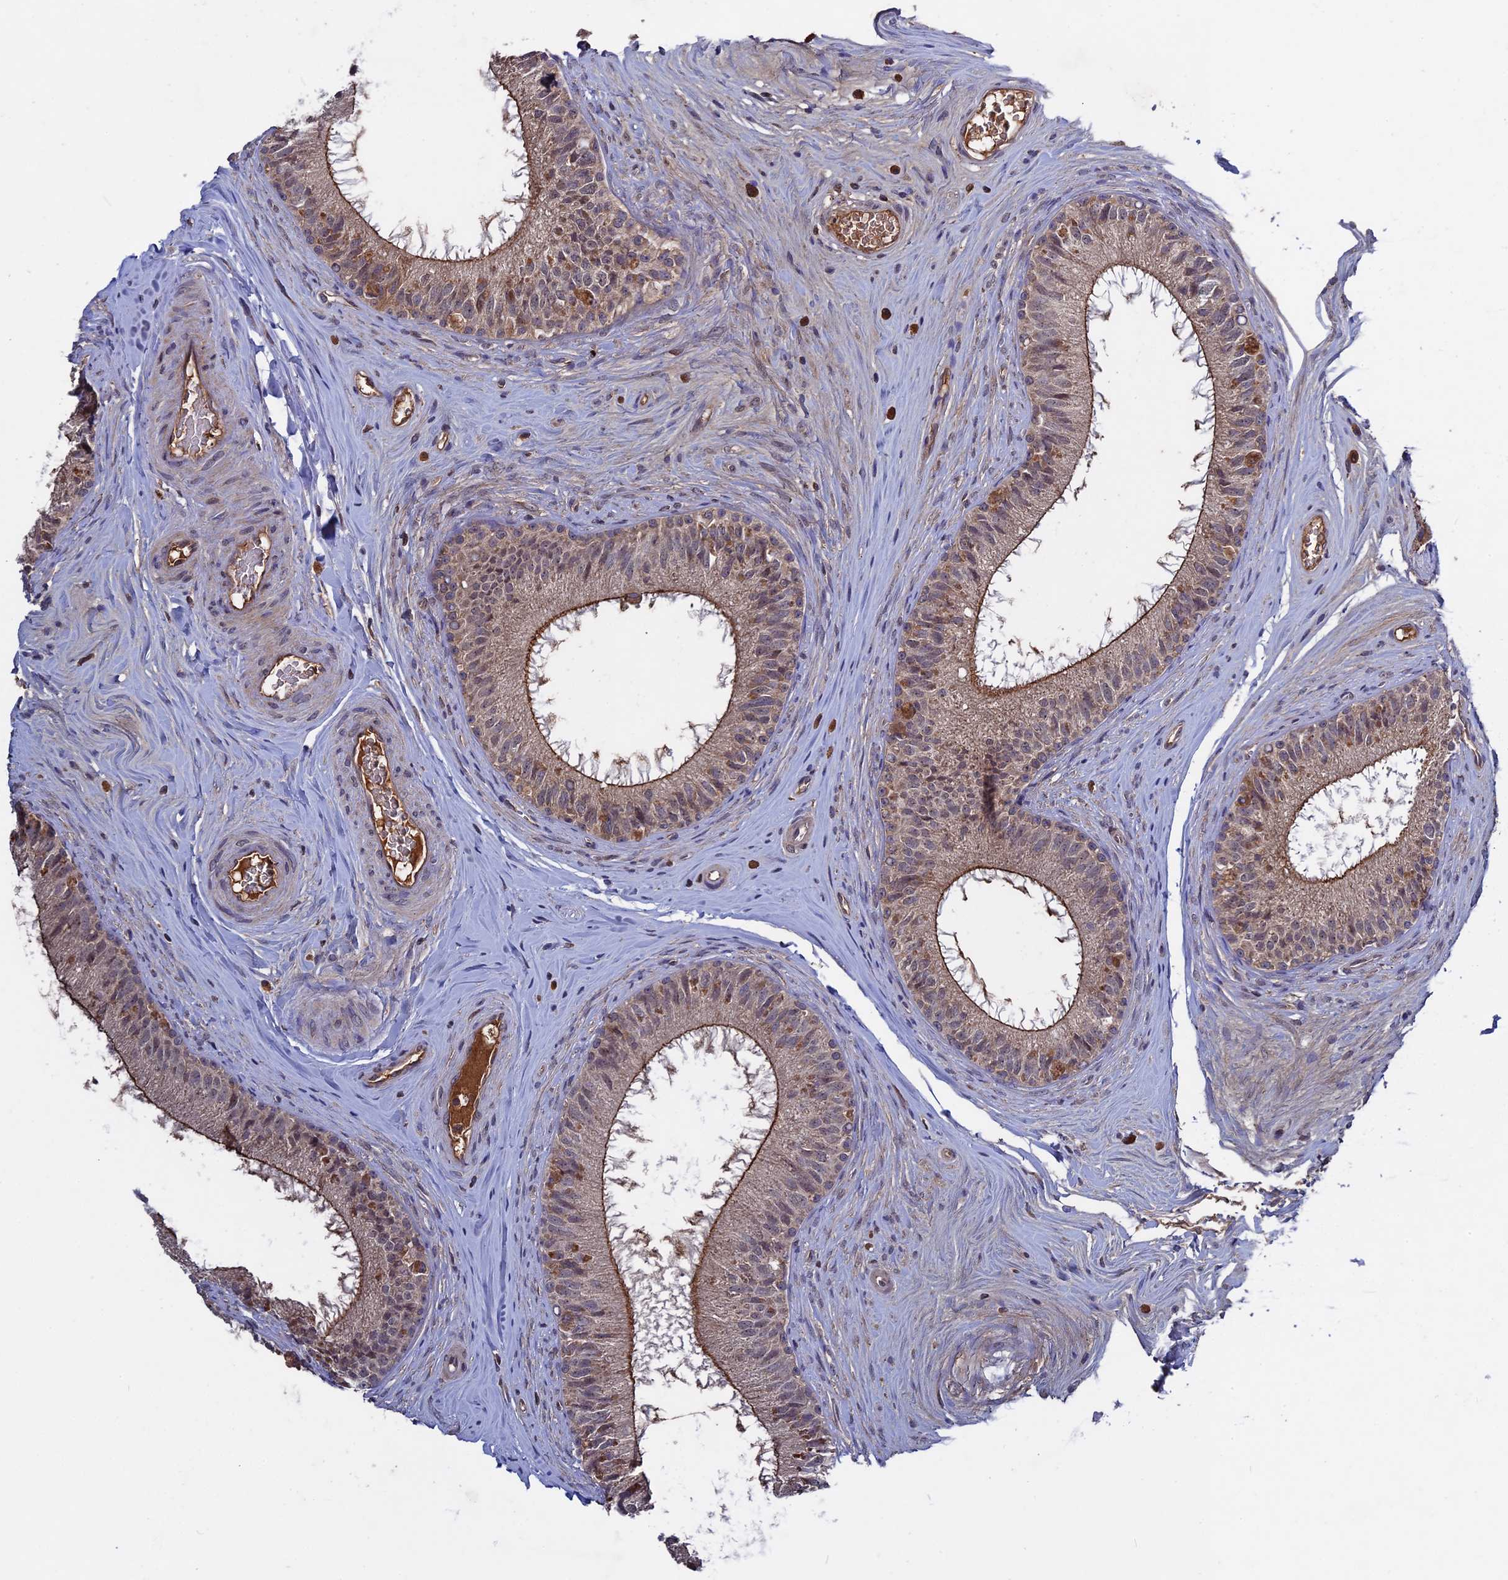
{"staining": {"intensity": "weak", "quantity": "25%-75%", "location": "cytoplasmic/membranous"}, "tissue": "epididymis", "cell_type": "Glandular cells", "image_type": "normal", "snomed": [{"axis": "morphology", "description": "Normal tissue, NOS"}, {"axis": "topography", "description": "Epididymis"}], "caption": "Epididymis stained with a protein marker reveals weak staining in glandular cells.", "gene": "RAB15", "patient": {"sex": "male", "age": 33}}